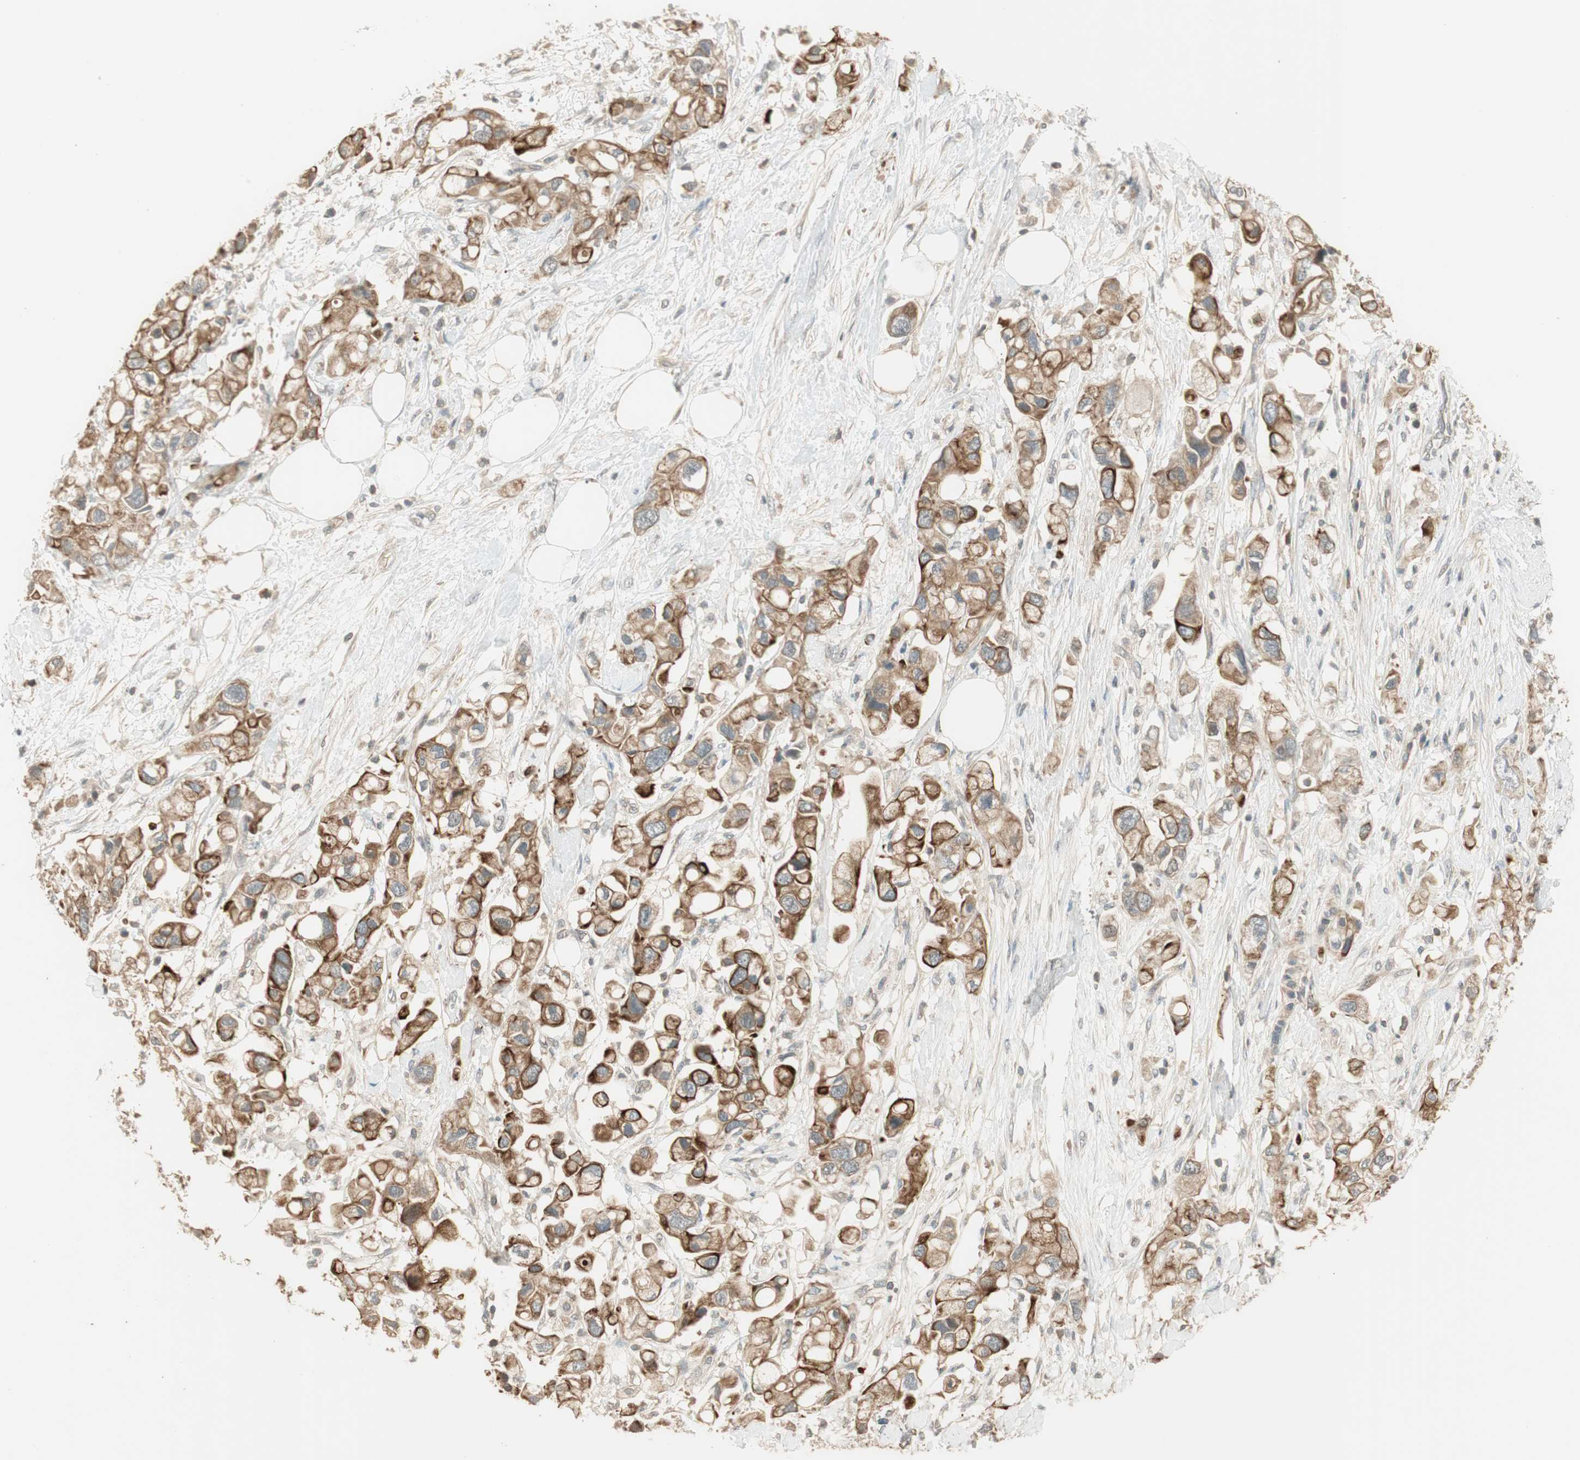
{"staining": {"intensity": "moderate", "quantity": ">75%", "location": "cytoplasmic/membranous"}, "tissue": "pancreatic cancer", "cell_type": "Tumor cells", "image_type": "cancer", "snomed": [{"axis": "morphology", "description": "Adenocarcinoma, NOS"}, {"axis": "topography", "description": "Pancreas"}], "caption": "A photomicrograph of human pancreatic cancer (adenocarcinoma) stained for a protein demonstrates moderate cytoplasmic/membranous brown staining in tumor cells. (DAB (3,3'-diaminobenzidine) = brown stain, brightfield microscopy at high magnification).", "gene": "PFDN5", "patient": {"sex": "female", "age": 56}}